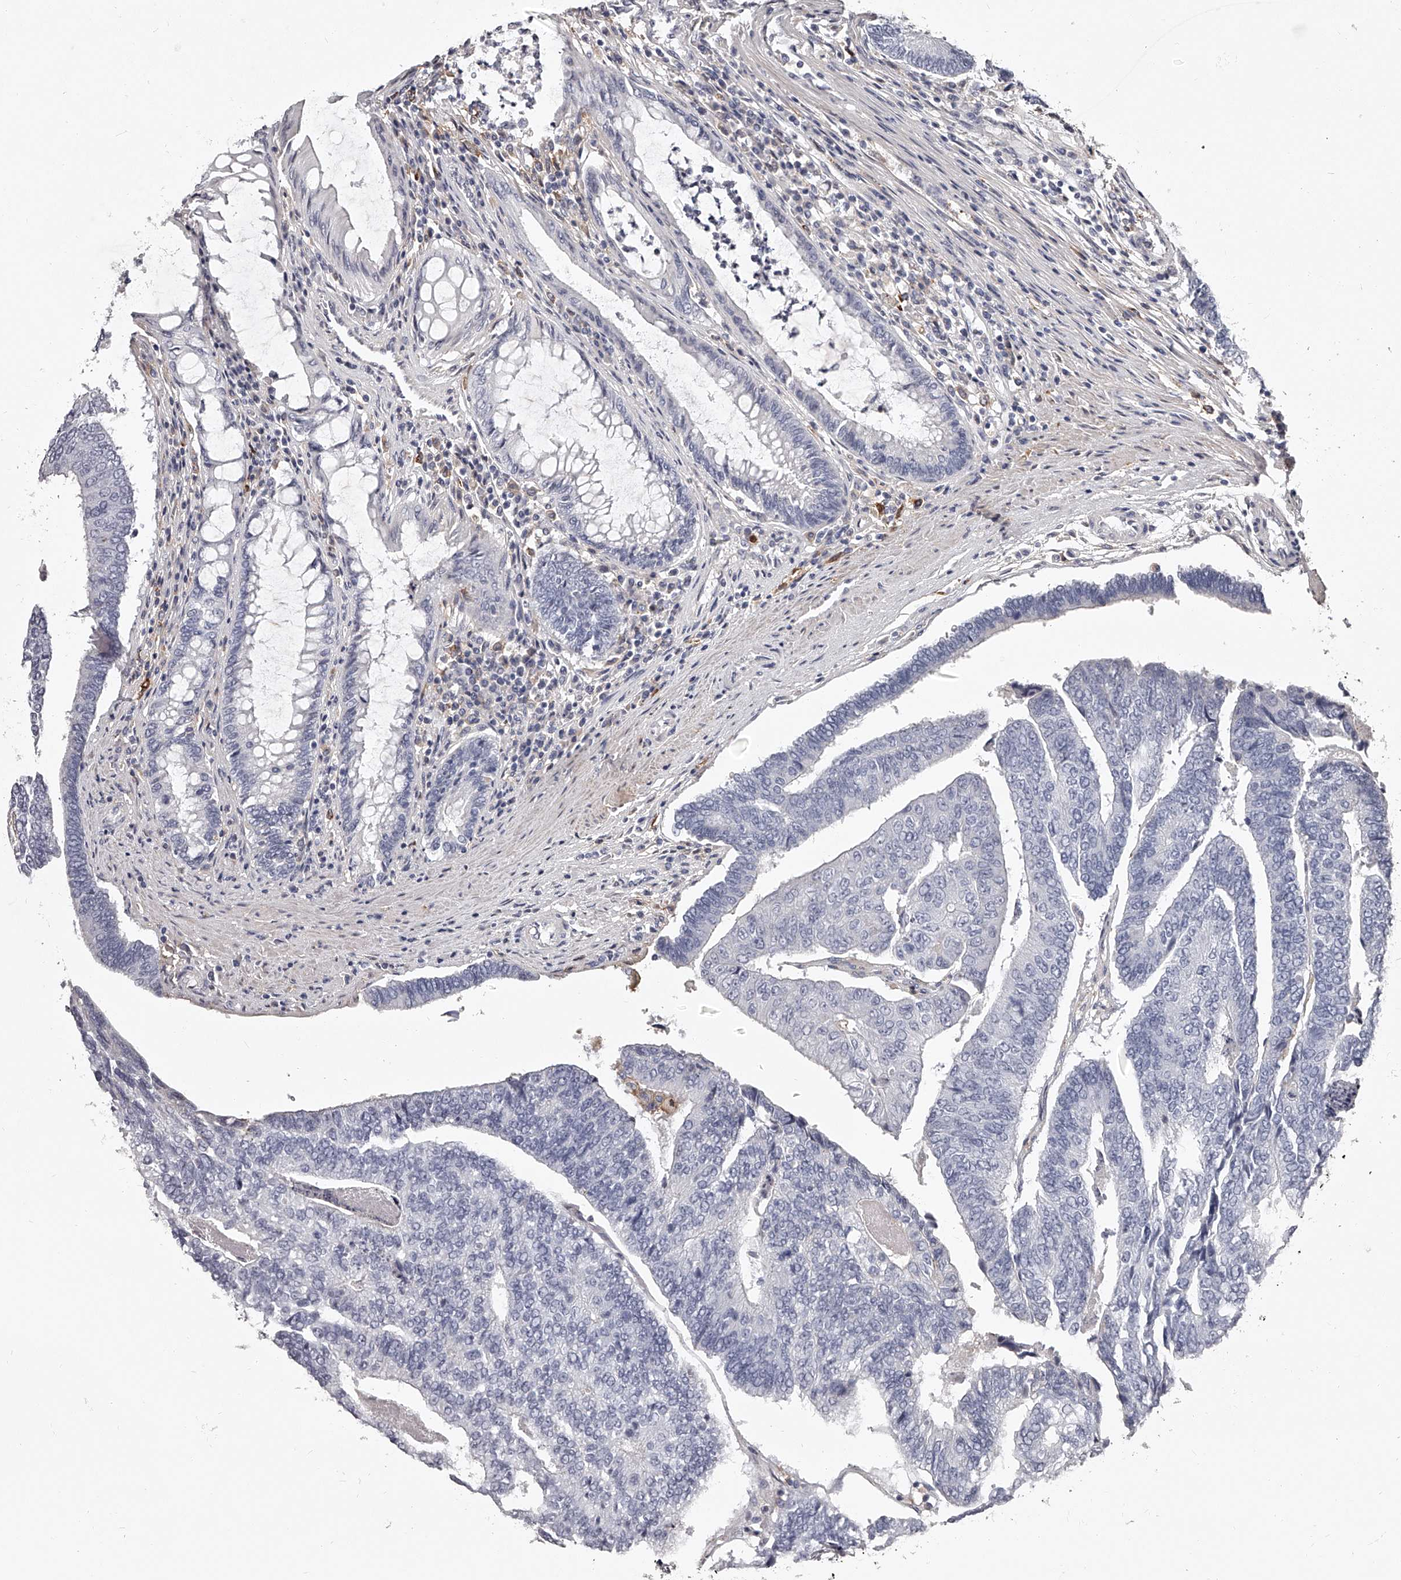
{"staining": {"intensity": "negative", "quantity": "none", "location": "none"}, "tissue": "colorectal cancer", "cell_type": "Tumor cells", "image_type": "cancer", "snomed": [{"axis": "morphology", "description": "Adenocarcinoma, NOS"}, {"axis": "topography", "description": "Colon"}], "caption": "Immunohistochemical staining of human colorectal cancer shows no significant staining in tumor cells.", "gene": "PACSIN1", "patient": {"sex": "female", "age": 67}}